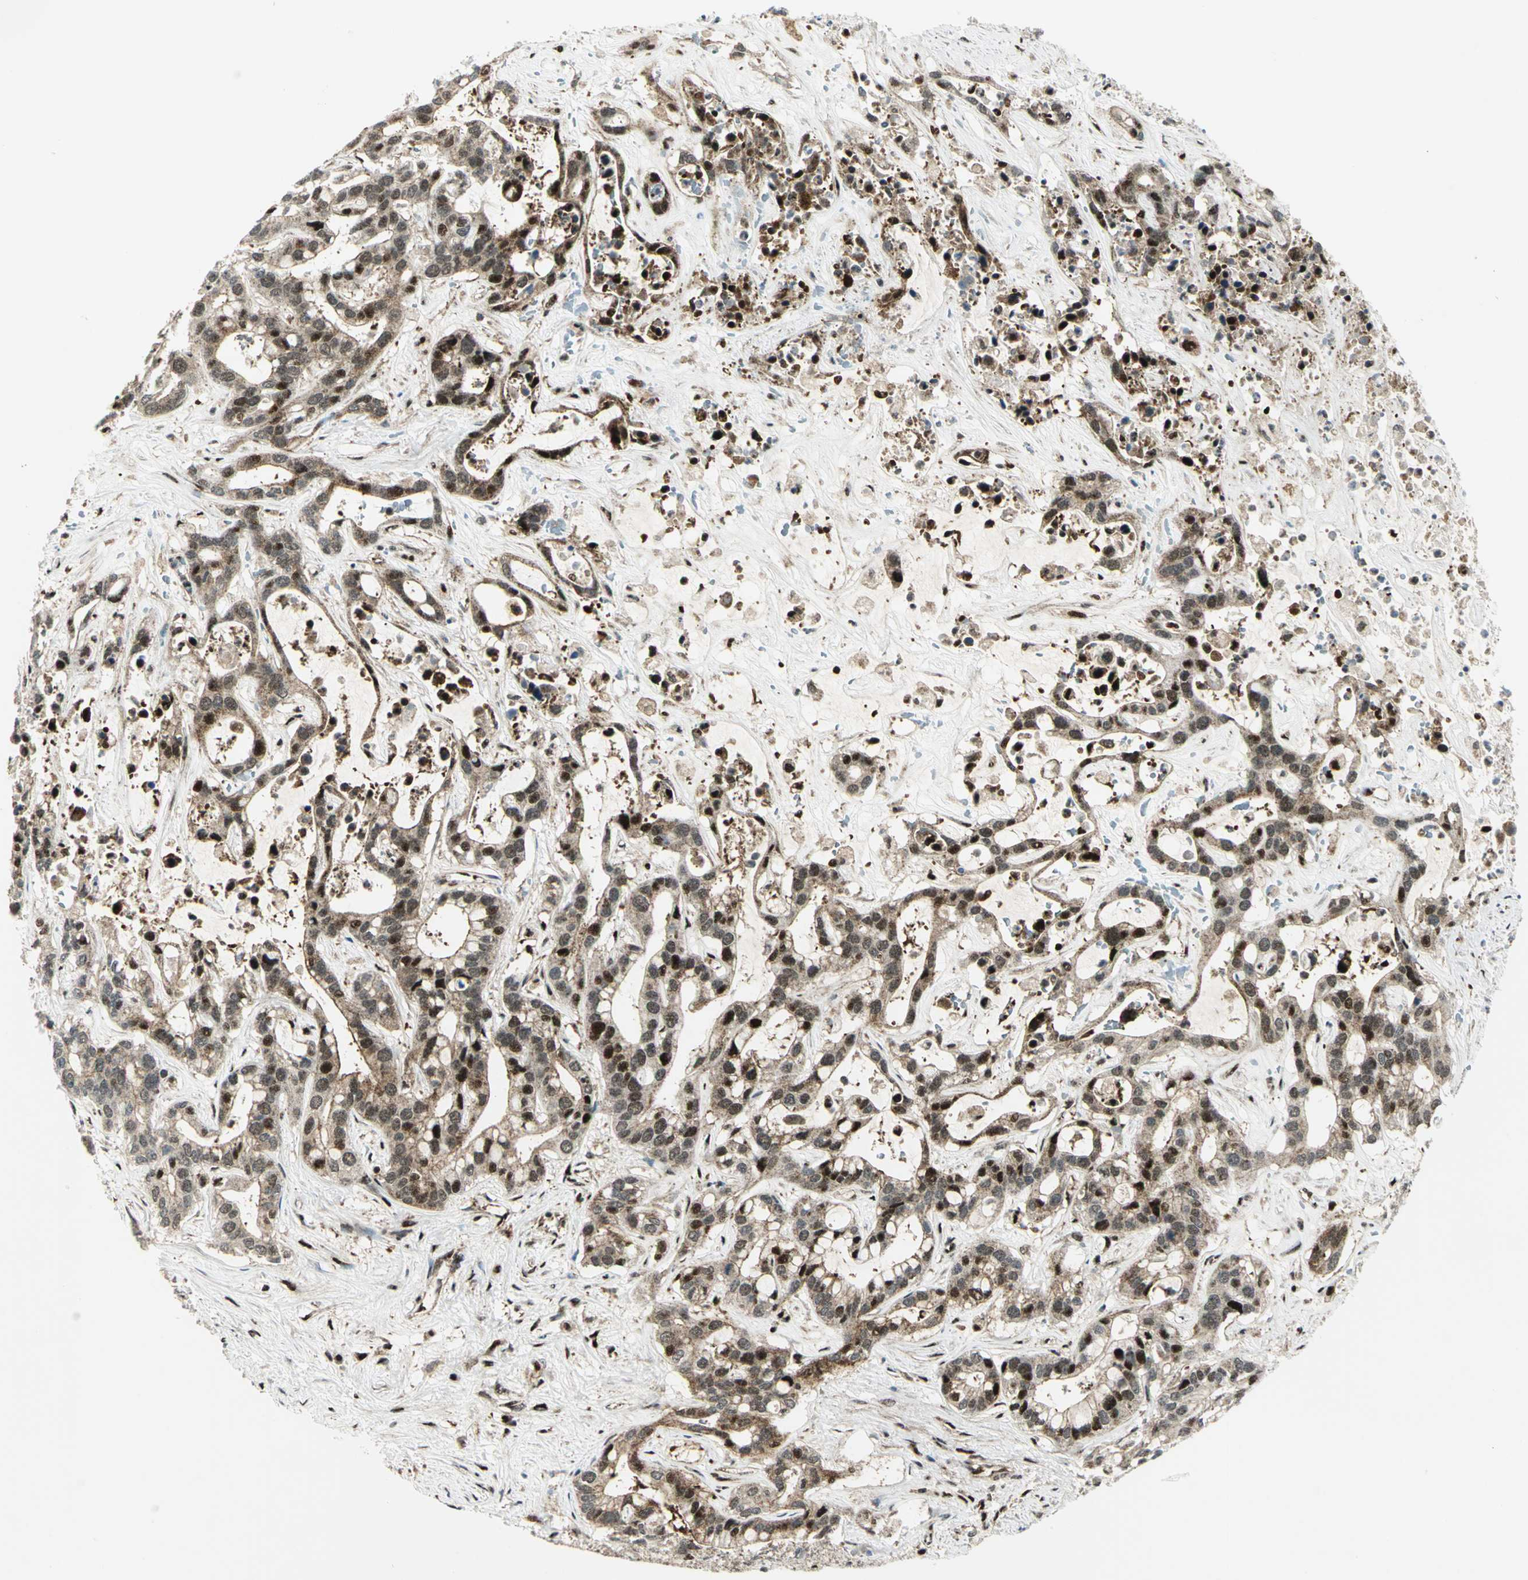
{"staining": {"intensity": "strong", "quantity": ">75%", "location": "cytoplasmic/membranous,nuclear"}, "tissue": "liver cancer", "cell_type": "Tumor cells", "image_type": "cancer", "snomed": [{"axis": "morphology", "description": "Cholangiocarcinoma"}, {"axis": "topography", "description": "Liver"}], "caption": "Liver cholangiocarcinoma stained for a protein exhibits strong cytoplasmic/membranous and nuclear positivity in tumor cells. The protein of interest is shown in brown color, while the nuclei are stained blue.", "gene": "COPS5", "patient": {"sex": "female", "age": 65}}